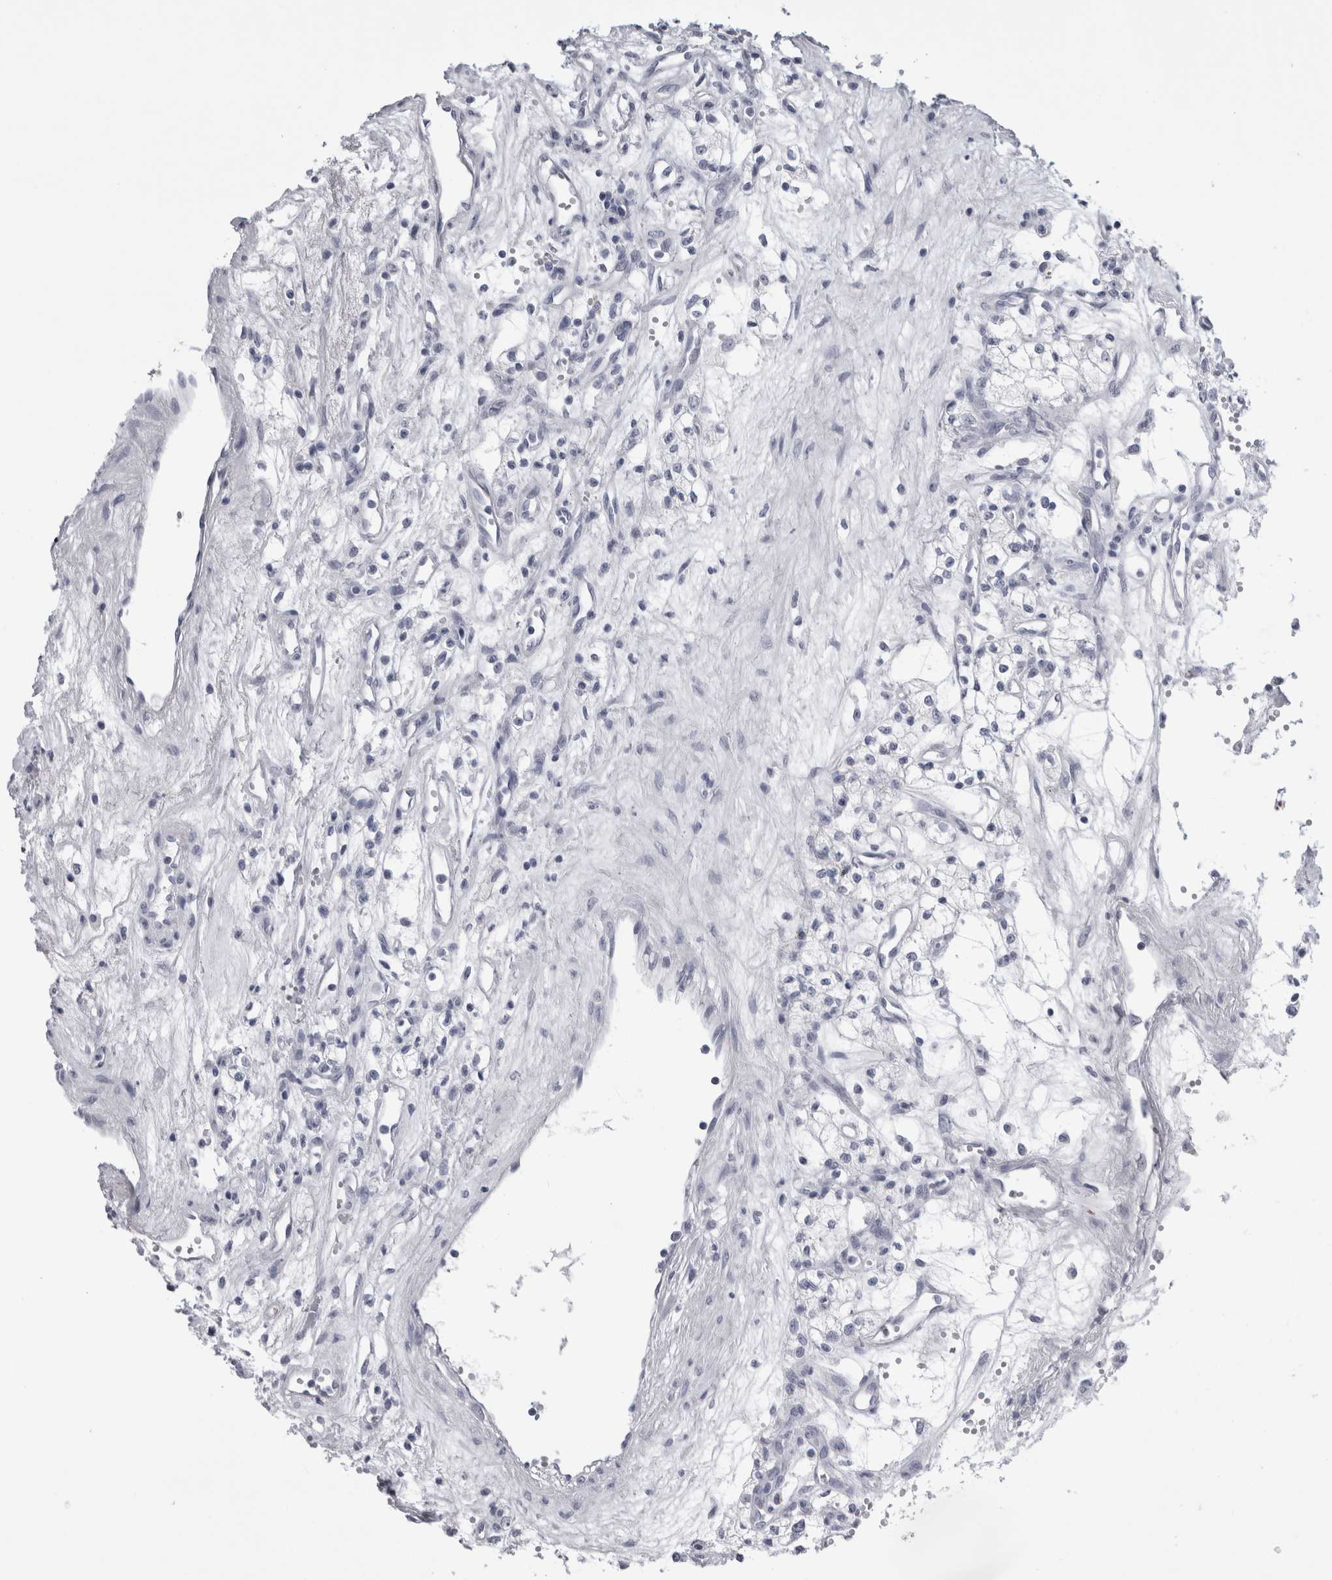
{"staining": {"intensity": "negative", "quantity": "none", "location": "none"}, "tissue": "renal cancer", "cell_type": "Tumor cells", "image_type": "cancer", "snomed": [{"axis": "morphology", "description": "Adenocarcinoma, NOS"}, {"axis": "topography", "description": "Kidney"}], "caption": "DAB (3,3'-diaminobenzidine) immunohistochemical staining of renal cancer displays no significant staining in tumor cells. (Stains: DAB (3,3'-diaminobenzidine) immunohistochemistry with hematoxylin counter stain, Microscopy: brightfield microscopy at high magnification).", "gene": "ALDH8A1", "patient": {"sex": "male", "age": 59}}